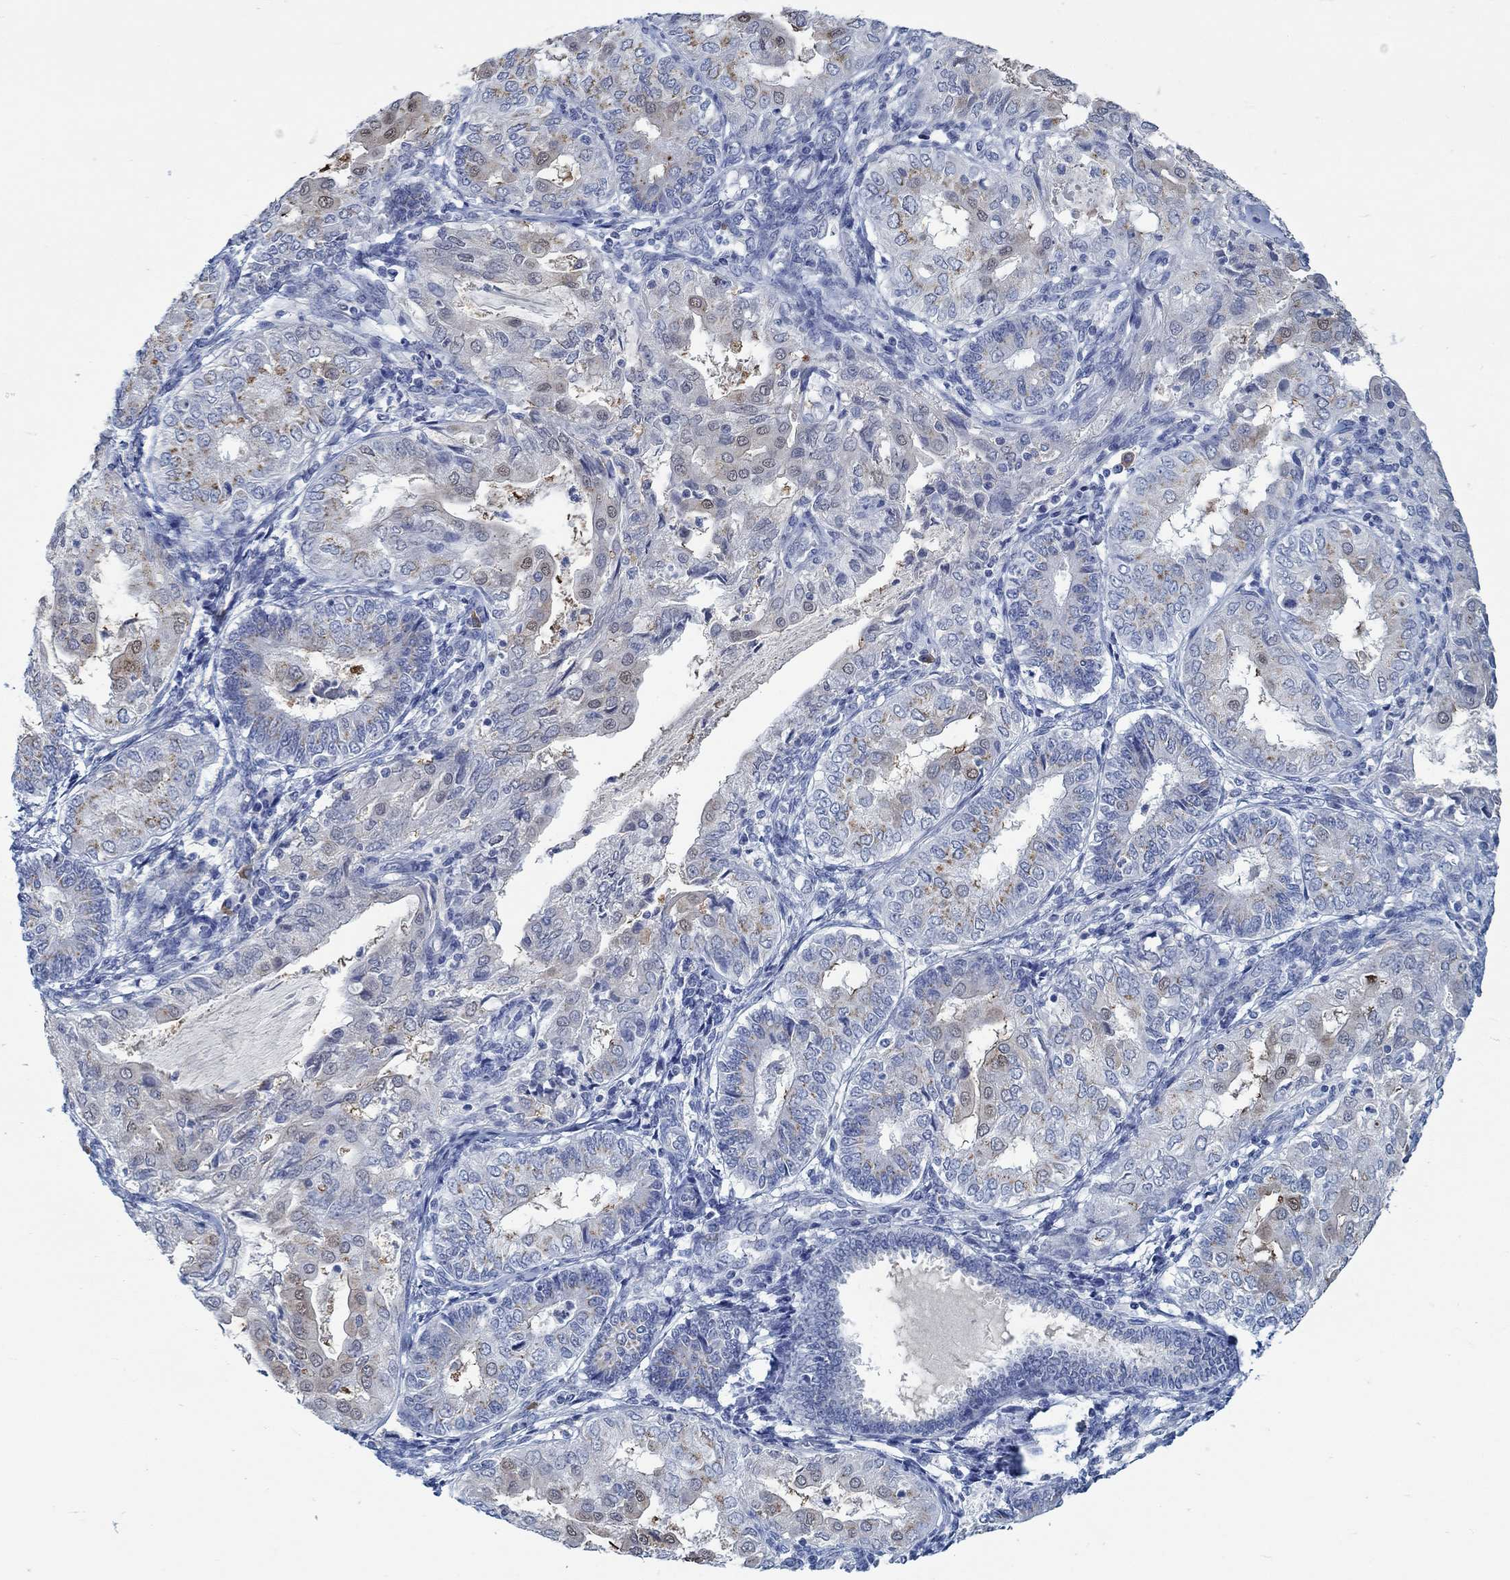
{"staining": {"intensity": "moderate", "quantity": "<25%", "location": "cytoplasmic/membranous"}, "tissue": "endometrial cancer", "cell_type": "Tumor cells", "image_type": "cancer", "snomed": [{"axis": "morphology", "description": "Adenocarcinoma, NOS"}, {"axis": "topography", "description": "Endometrium"}], "caption": "Immunohistochemistry micrograph of human endometrial cancer stained for a protein (brown), which shows low levels of moderate cytoplasmic/membranous expression in about <25% of tumor cells.", "gene": "TEKT4", "patient": {"sex": "female", "age": 68}}